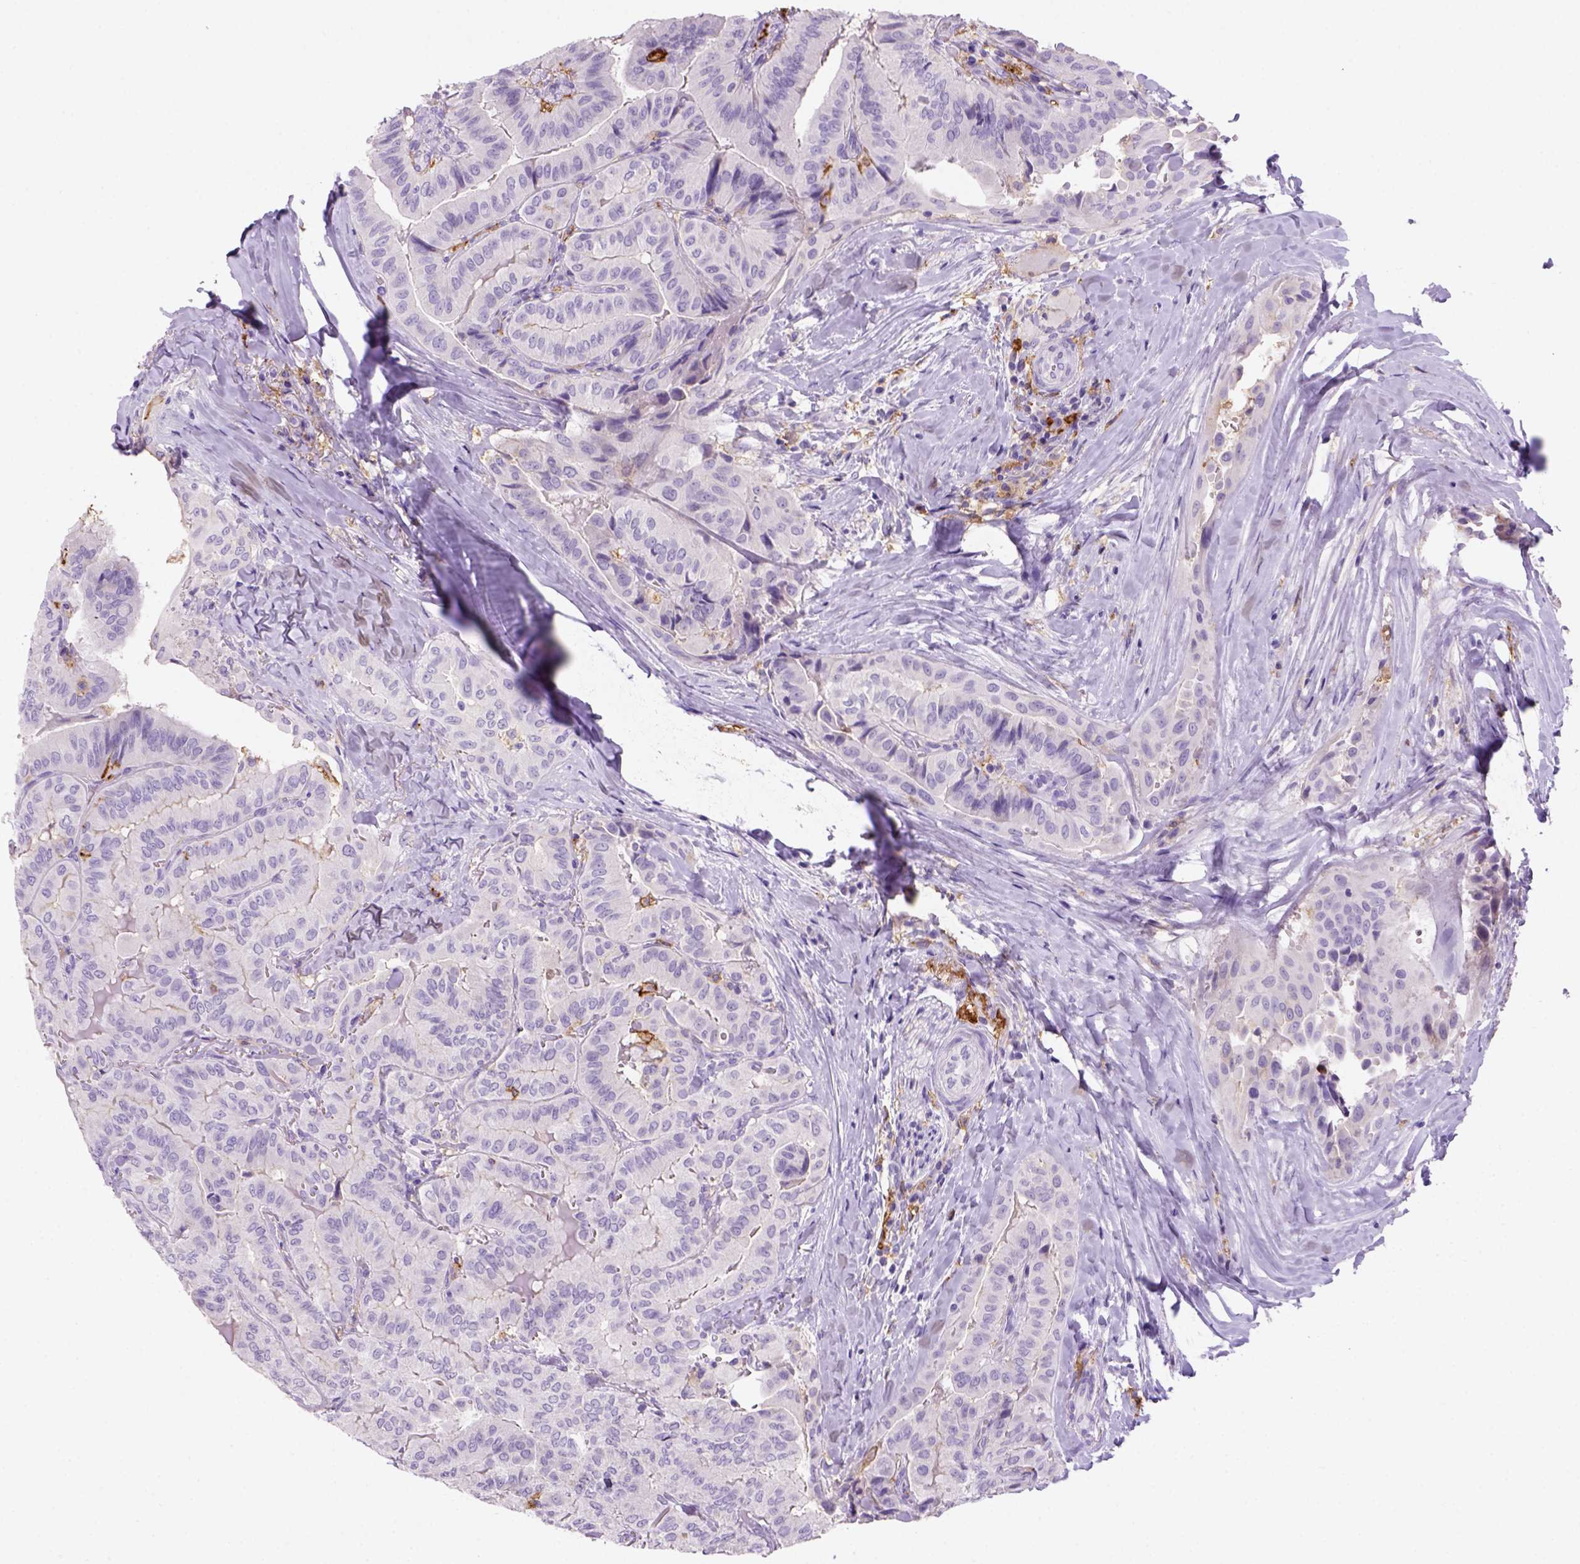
{"staining": {"intensity": "negative", "quantity": "none", "location": "none"}, "tissue": "thyroid cancer", "cell_type": "Tumor cells", "image_type": "cancer", "snomed": [{"axis": "morphology", "description": "Papillary adenocarcinoma, NOS"}, {"axis": "topography", "description": "Thyroid gland"}], "caption": "A high-resolution image shows immunohistochemistry staining of thyroid cancer (papillary adenocarcinoma), which shows no significant positivity in tumor cells. The staining was performed using DAB to visualize the protein expression in brown, while the nuclei were stained in blue with hematoxylin (Magnification: 20x).", "gene": "CD14", "patient": {"sex": "female", "age": 68}}